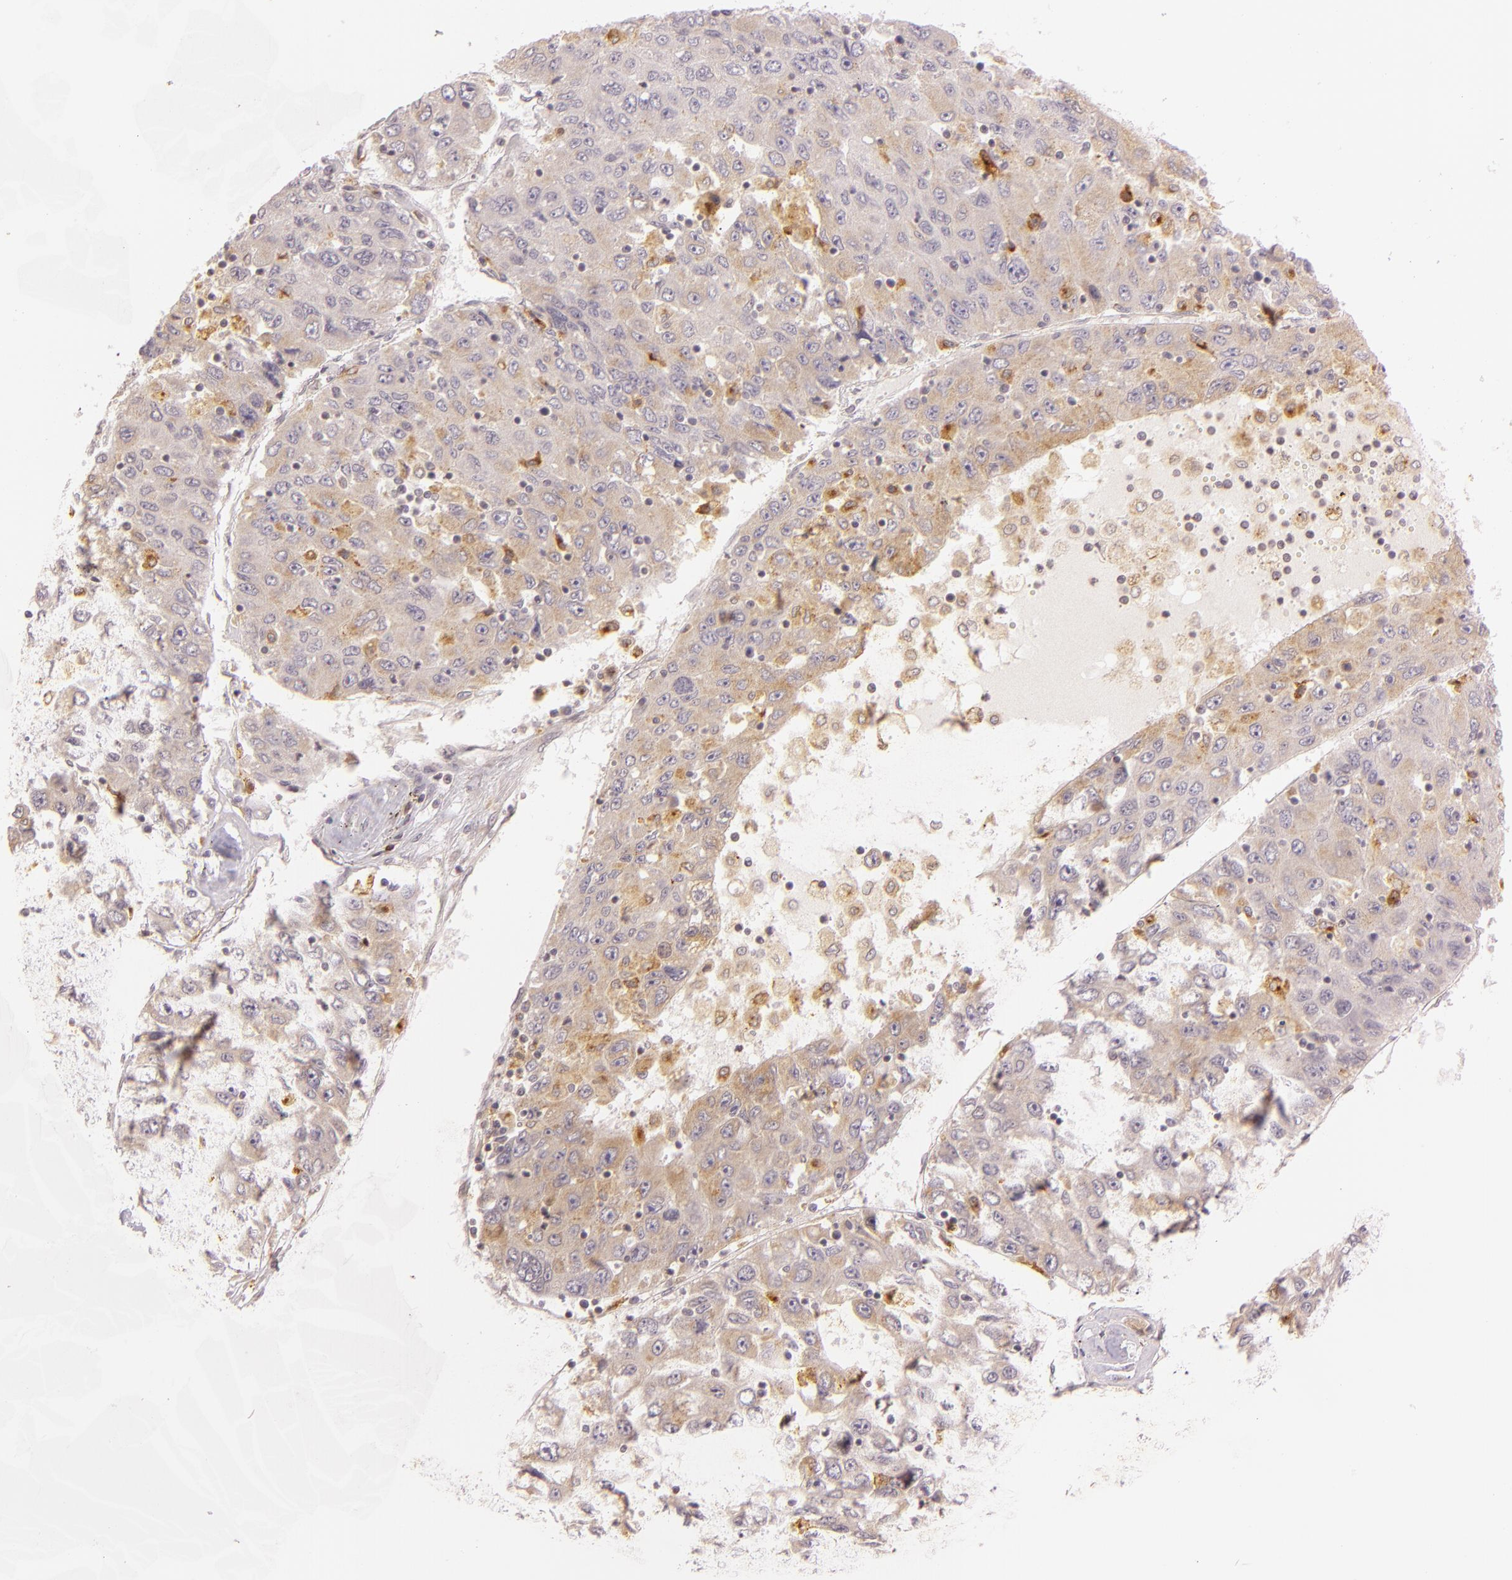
{"staining": {"intensity": "weak", "quantity": ">75%", "location": "cytoplasmic/membranous"}, "tissue": "liver cancer", "cell_type": "Tumor cells", "image_type": "cancer", "snomed": [{"axis": "morphology", "description": "Carcinoma, Hepatocellular, NOS"}, {"axis": "topography", "description": "Liver"}], "caption": "The micrograph reveals immunohistochemical staining of liver cancer (hepatocellular carcinoma). There is weak cytoplasmic/membranous positivity is seen in approximately >75% of tumor cells. (brown staining indicates protein expression, while blue staining denotes nuclei).", "gene": "LGMN", "patient": {"sex": "male", "age": 49}}